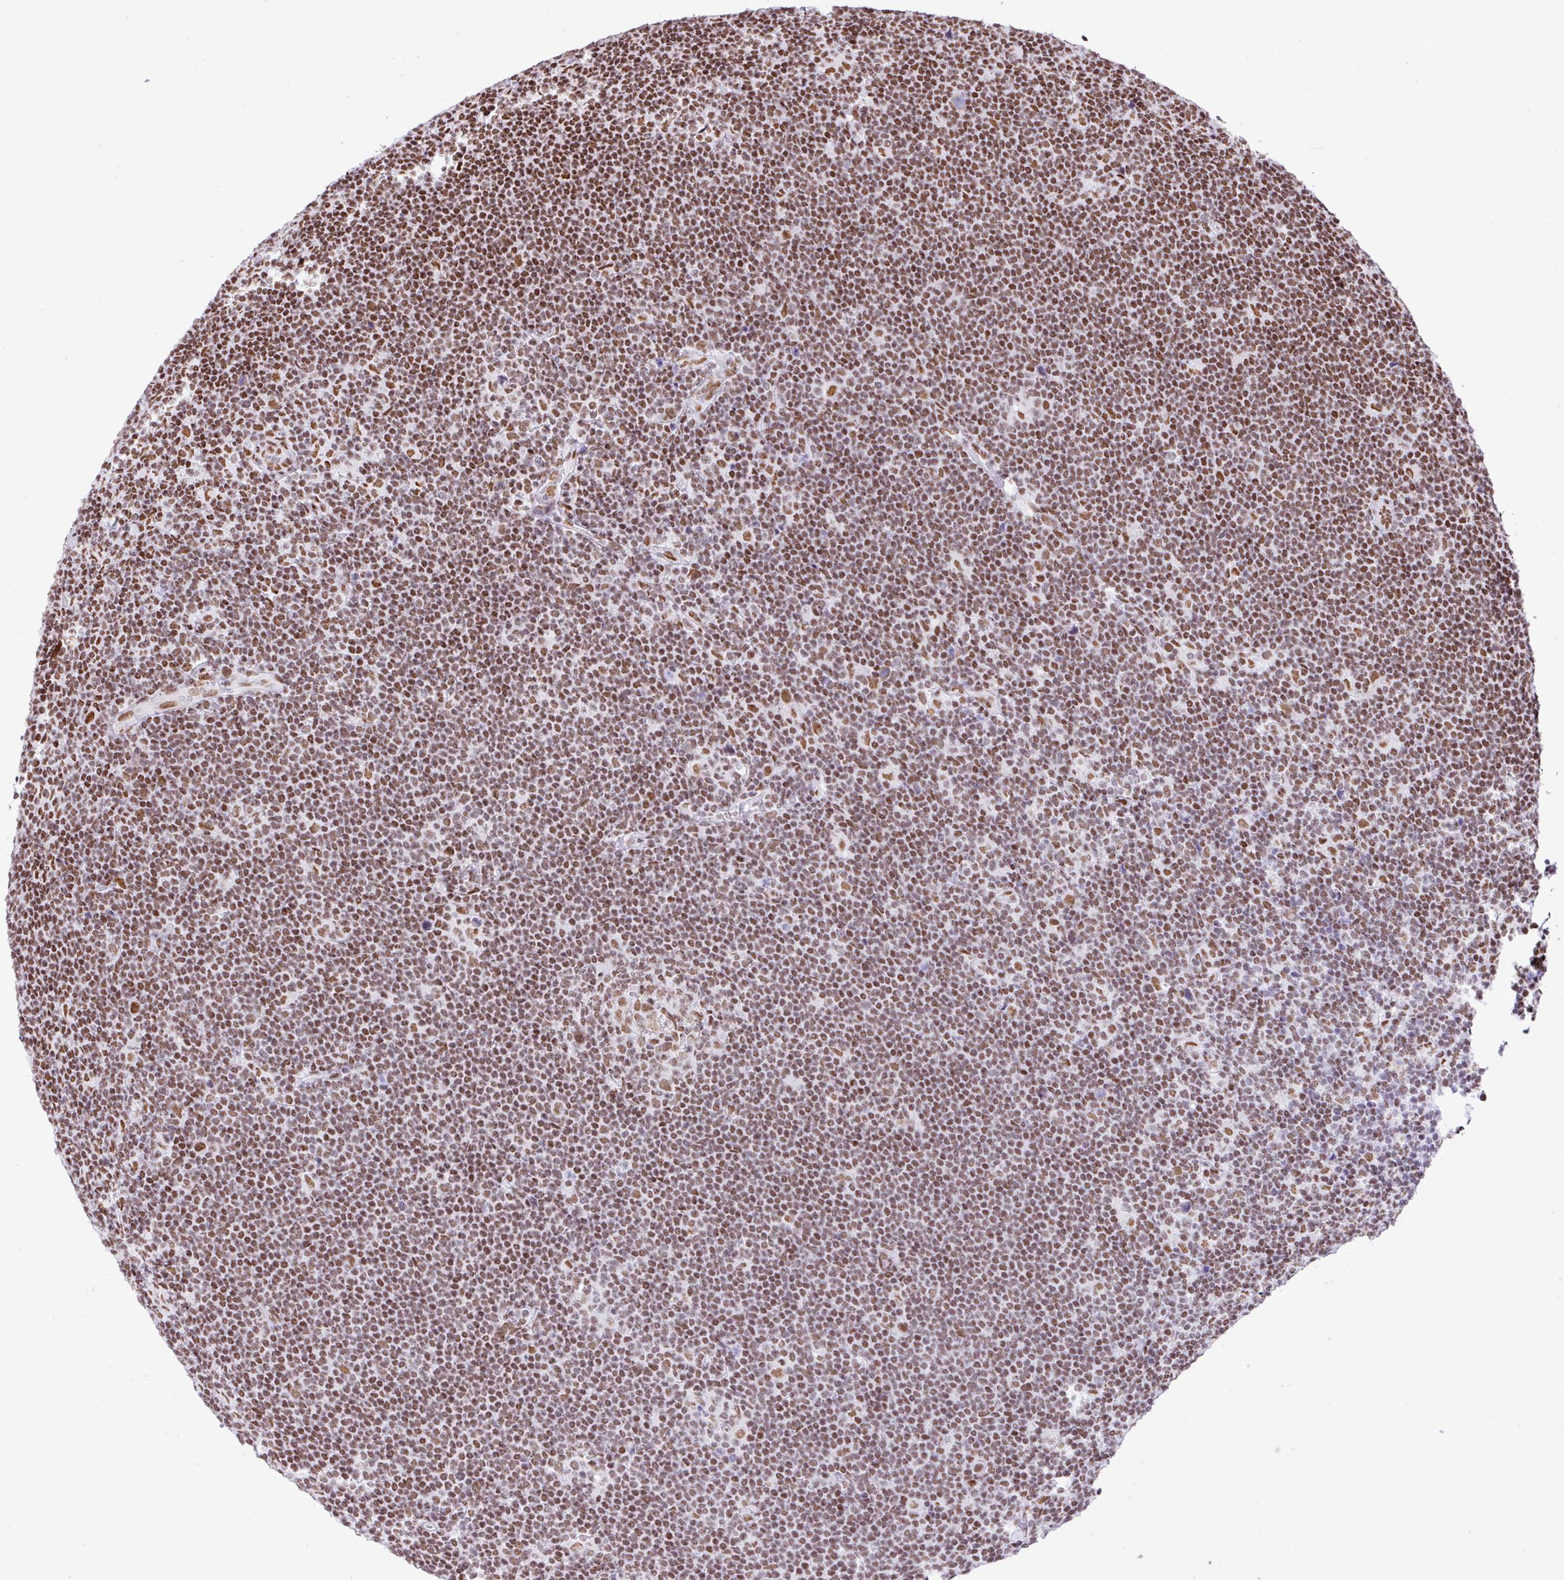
{"staining": {"intensity": "moderate", "quantity": ">75%", "location": "nuclear"}, "tissue": "lymphoma", "cell_type": "Tumor cells", "image_type": "cancer", "snomed": [{"axis": "morphology", "description": "Hodgkin's disease, NOS"}, {"axis": "topography", "description": "Lymph node"}], "caption": "Immunohistochemistry photomicrograph of human lymphoma stained for a protein (brown), which displays medium levels of moderate nuclear positivity in approximately >75% of tumor cells.", "gene": "RARG", "patient": {"sex": "female", "age": 57}}